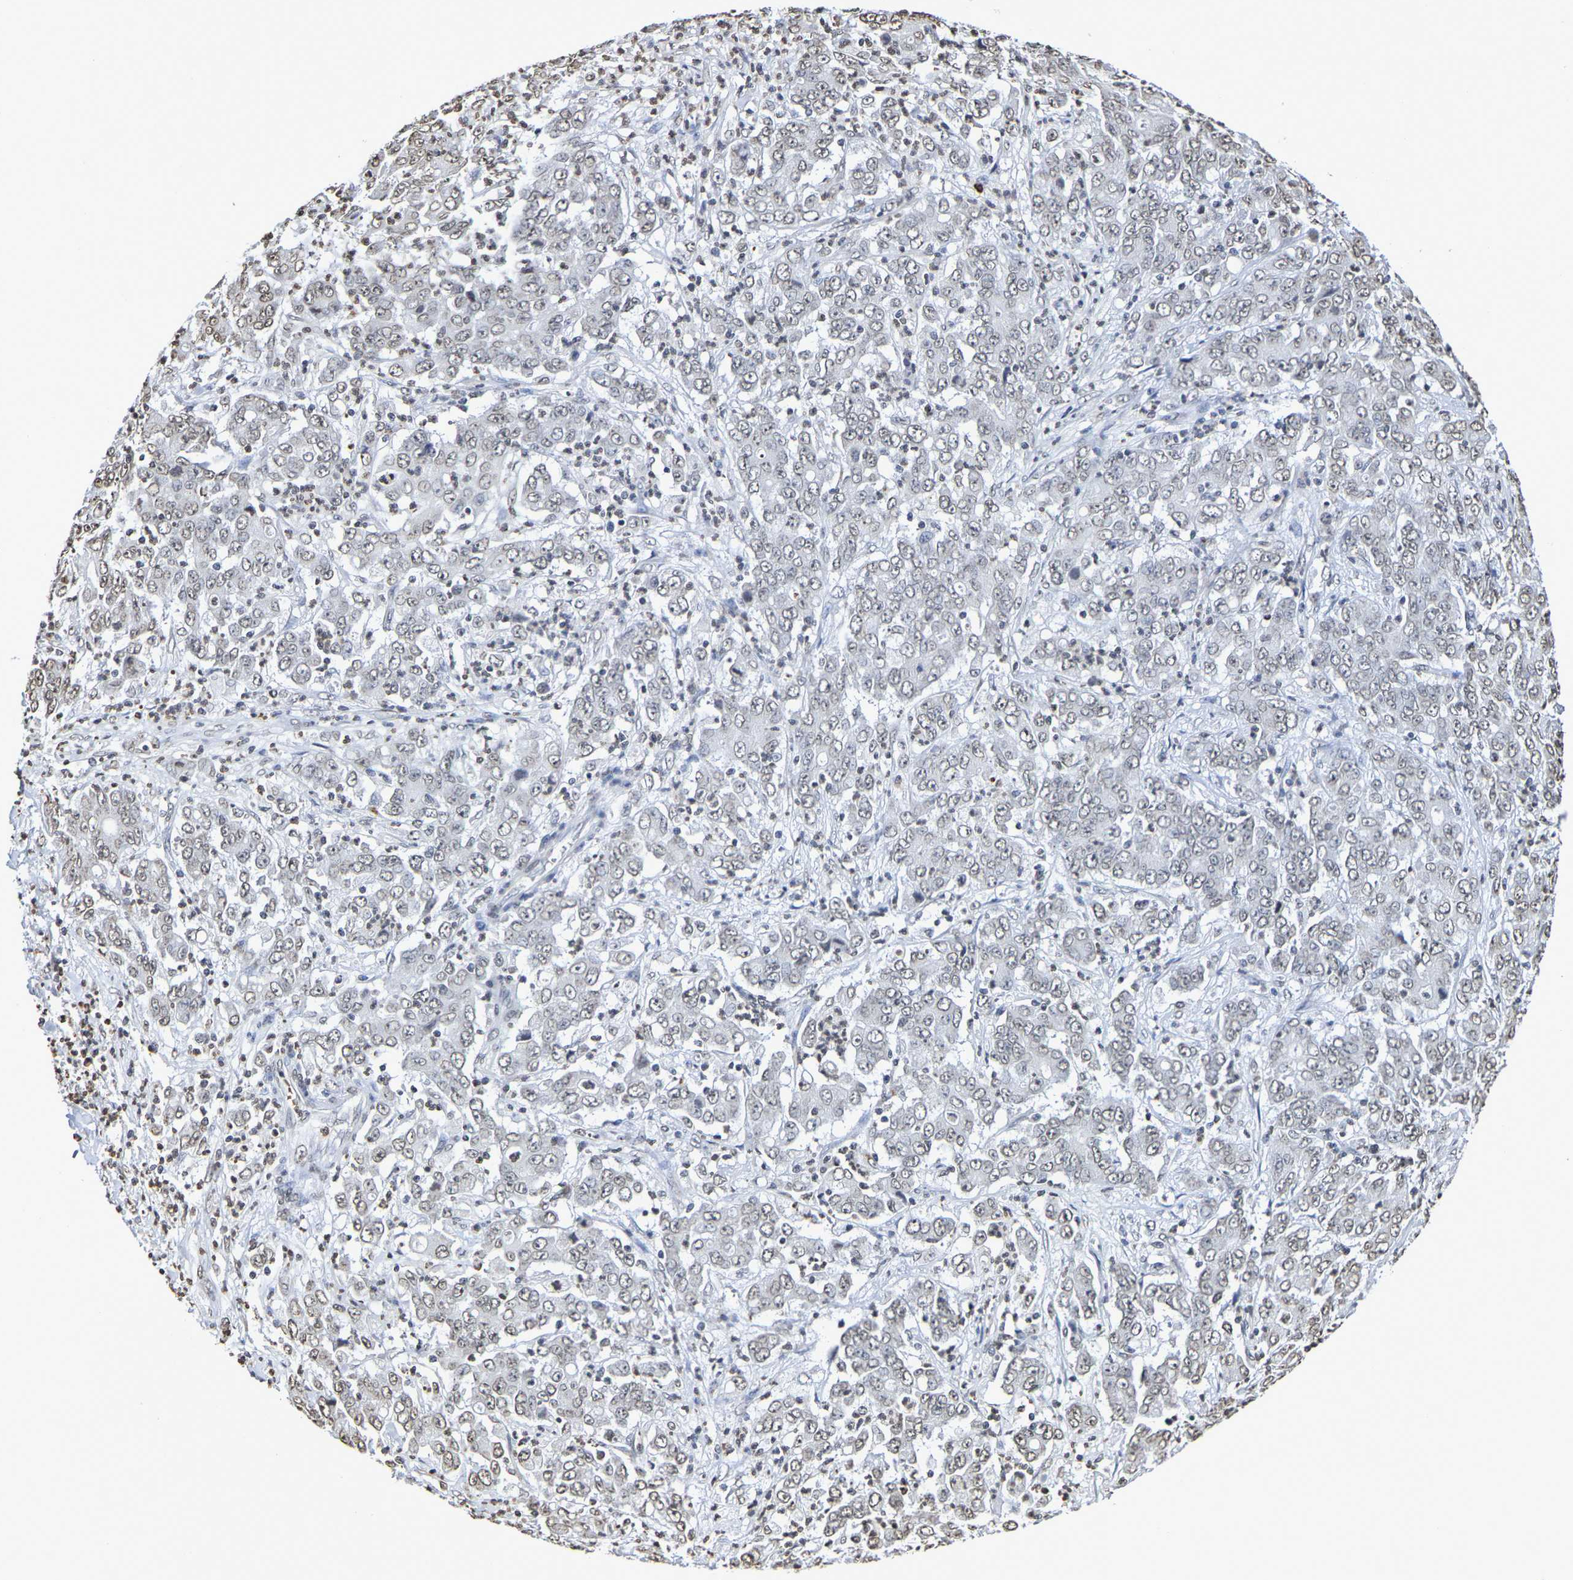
{"staining": {"intensity": "negative", "quantity": "none", "location": "none"}, "tissue": "stomach cancer", "cell_type": "Tumor cells", "image_type": "cancer", "snomed": [{"axis": "morphology", "description": "Adenocarcinoma, NOS"}, {"axis": "topography", "description": "Stomach, lower"}], "caption": "Tumor cells are negative for protein expression in human adenocarcinoma (stomach). (DAB immunohistochemistry (IHC) with hematoxylin counter stain).", "gene": "ATF4", "patient": {"sex": "female", "age": 71}}